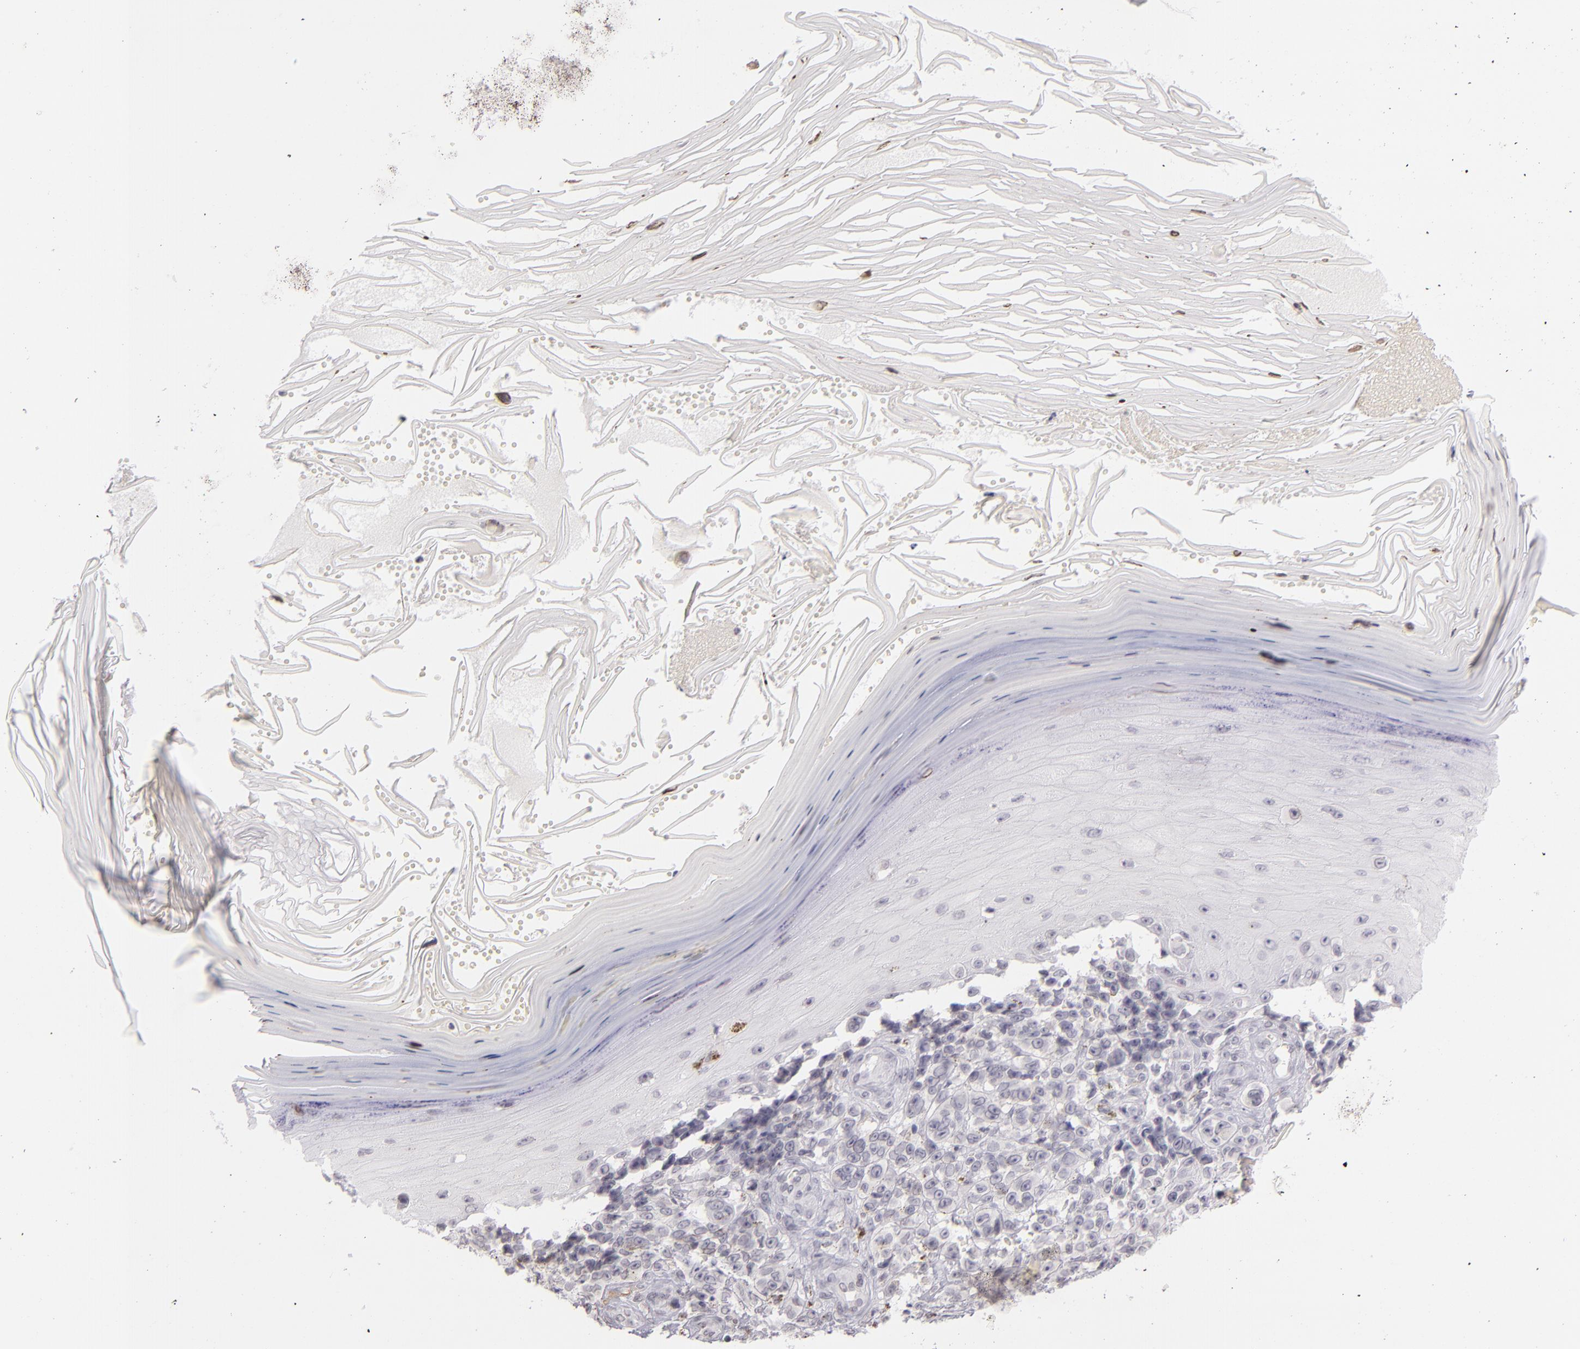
{"staining": {"intensity": "negative", "quantity": "none", "location": "none"}, "tissue": "melanoma", "cell_type": "Tumor cells", "image_type": "cancer", "snomed": [{"axis": "morphology", "description": "Malignant melanoma, NOS"}, {"axis": "topography", "description": "Skin"}], "caption": "High magnification brightfield microscopy of malignant melanoma stained with DAB (3,3'-diaminobenzidine) (brown) and counterstained with hematoxylin (blue): tumor cells show no significant positivity. The staining is performed using DAB (3,3'-diaminobenzidine) brown chromogen with nuclei counter-stained in using hematoxylin.", "gene": "CD40", "patient": {"sex": "female", "age": 82}}